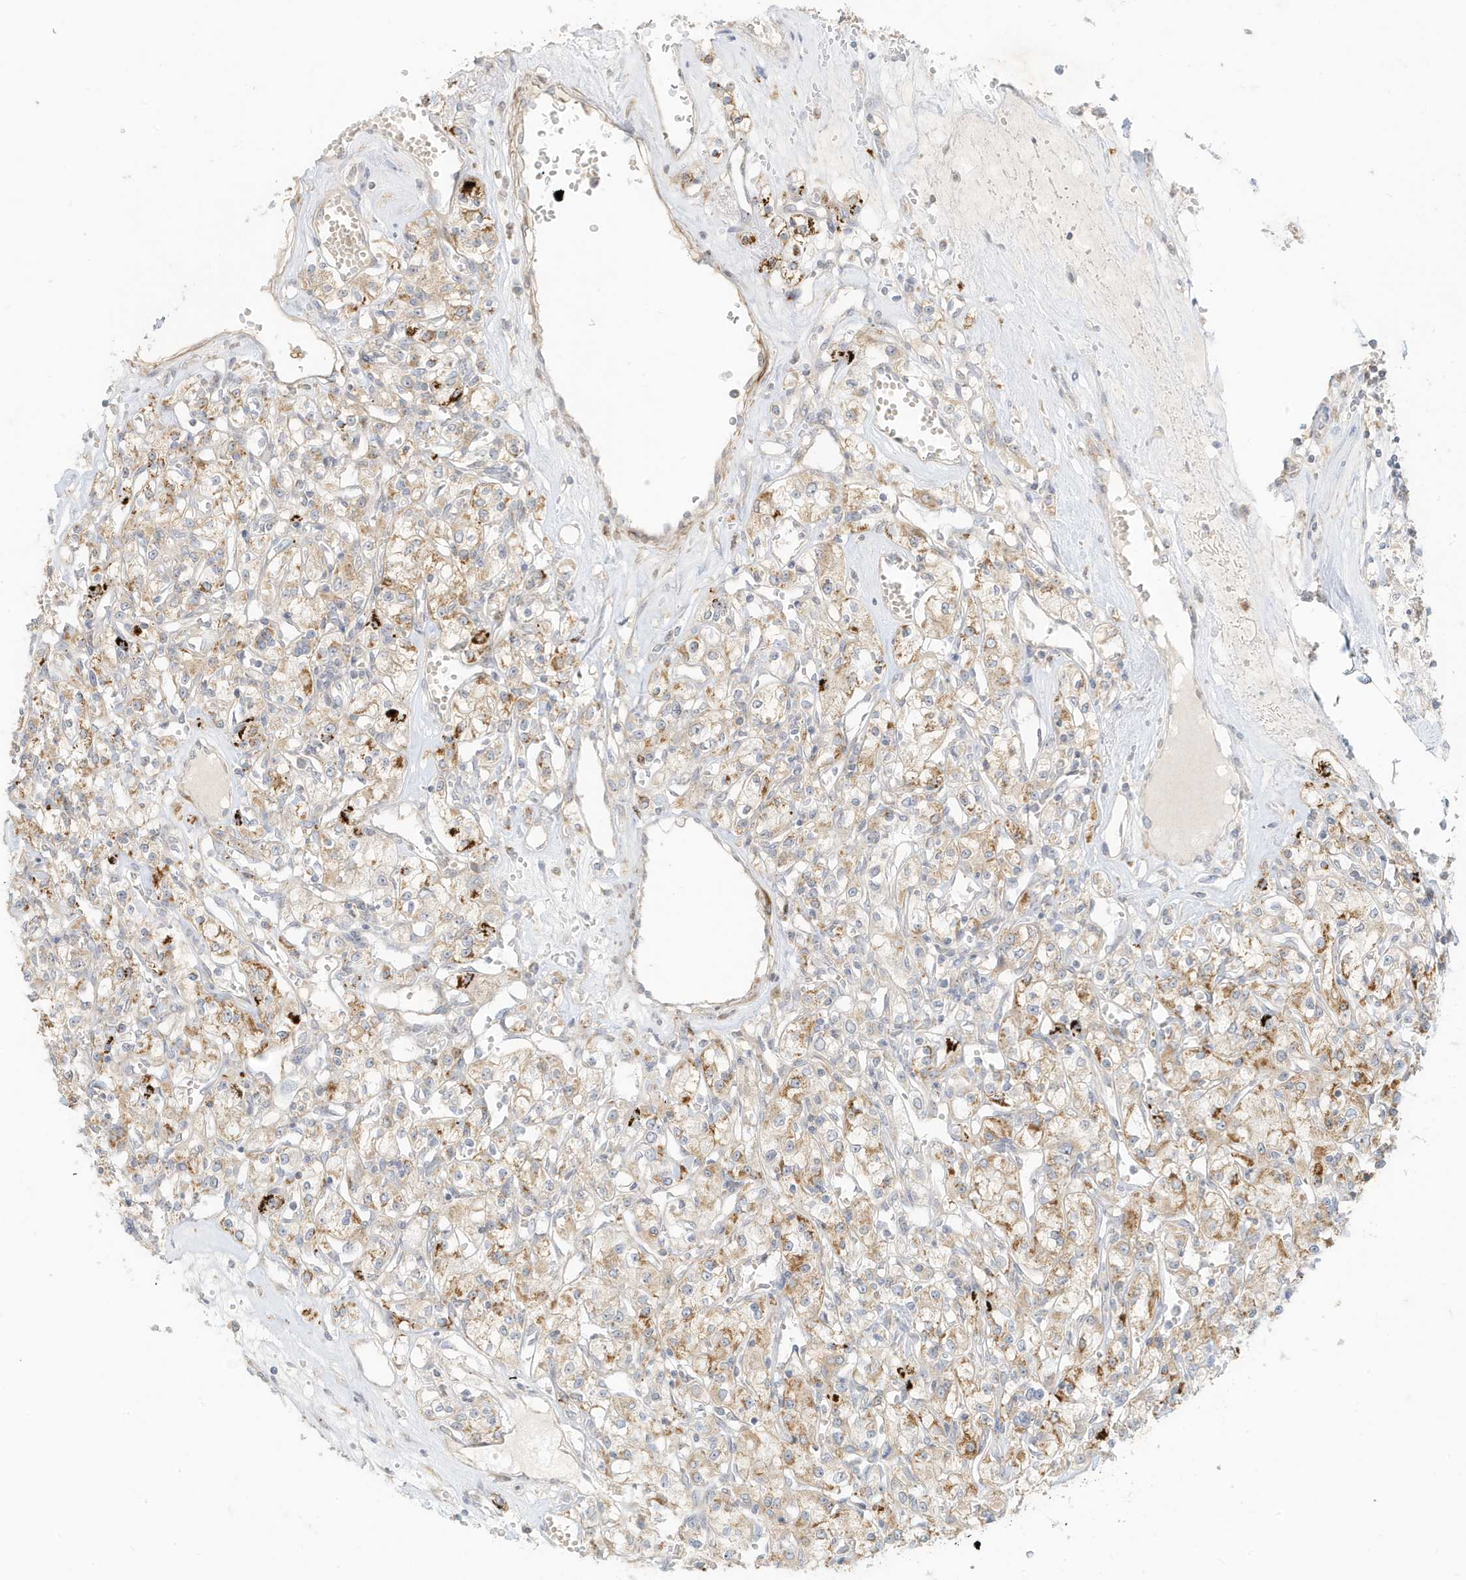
{"staining": {"intensity": "moderate", "quantity": "<25%", "location": "cytoplasmic/membranous"}, "tissue": "renal cancer", "cell_type": "Tumor cells", "image_type": "cancer", "snomed": [{"axis": "morphology", "description": "Adenocarcinoma, NOS"}, {"axis": "topography", "description": "Kidney"}], "caption": "The image exhibits staining of renal cancer, revealing moderate cytoplasmic/membranous protein staining (brown color) within tumor cells.", "gene": "MCOLN1", "patient": {"sex": "female", "age": 59}}